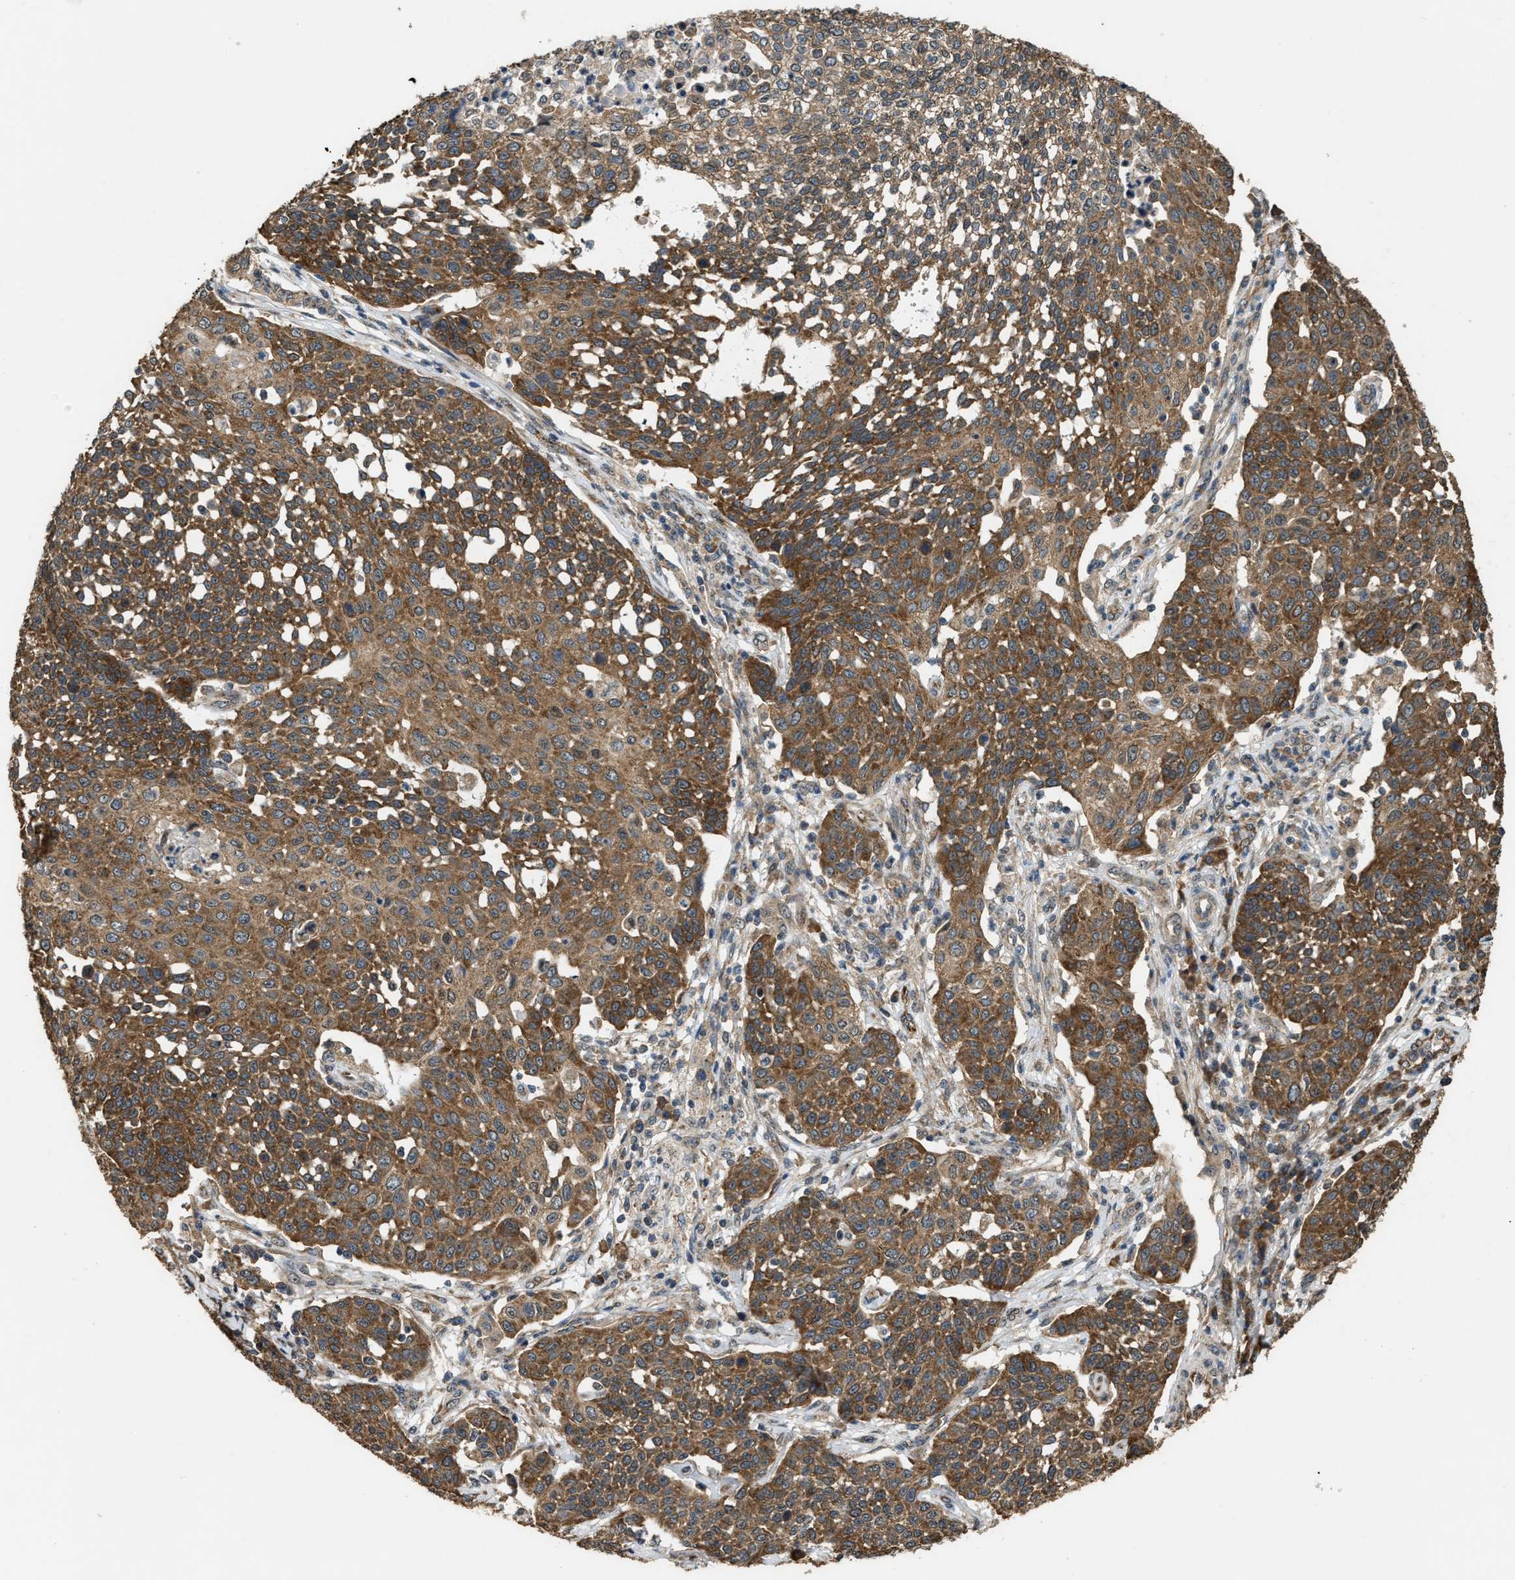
{"staining": {"intensity": "strong", "quantity": ">75%", "location": "cytoplasmic/membranous"}, "tissue": "cervical cancer", "cell_type": "Tumor cells", "image_type": "cancer", "snomed": [{"axis": "morphology", "description": "Squamous cell carcinoma, NOS"}, {"axis": "topography", "description": "Cervix"}], "caption": "The immunohistochemical stain shows strong cytoplasmic/membranous expression in tumor cells of cervical cancer tissue.", "gene": "ARHGEF5", "patient": {"sex": "female", "age": 34}}